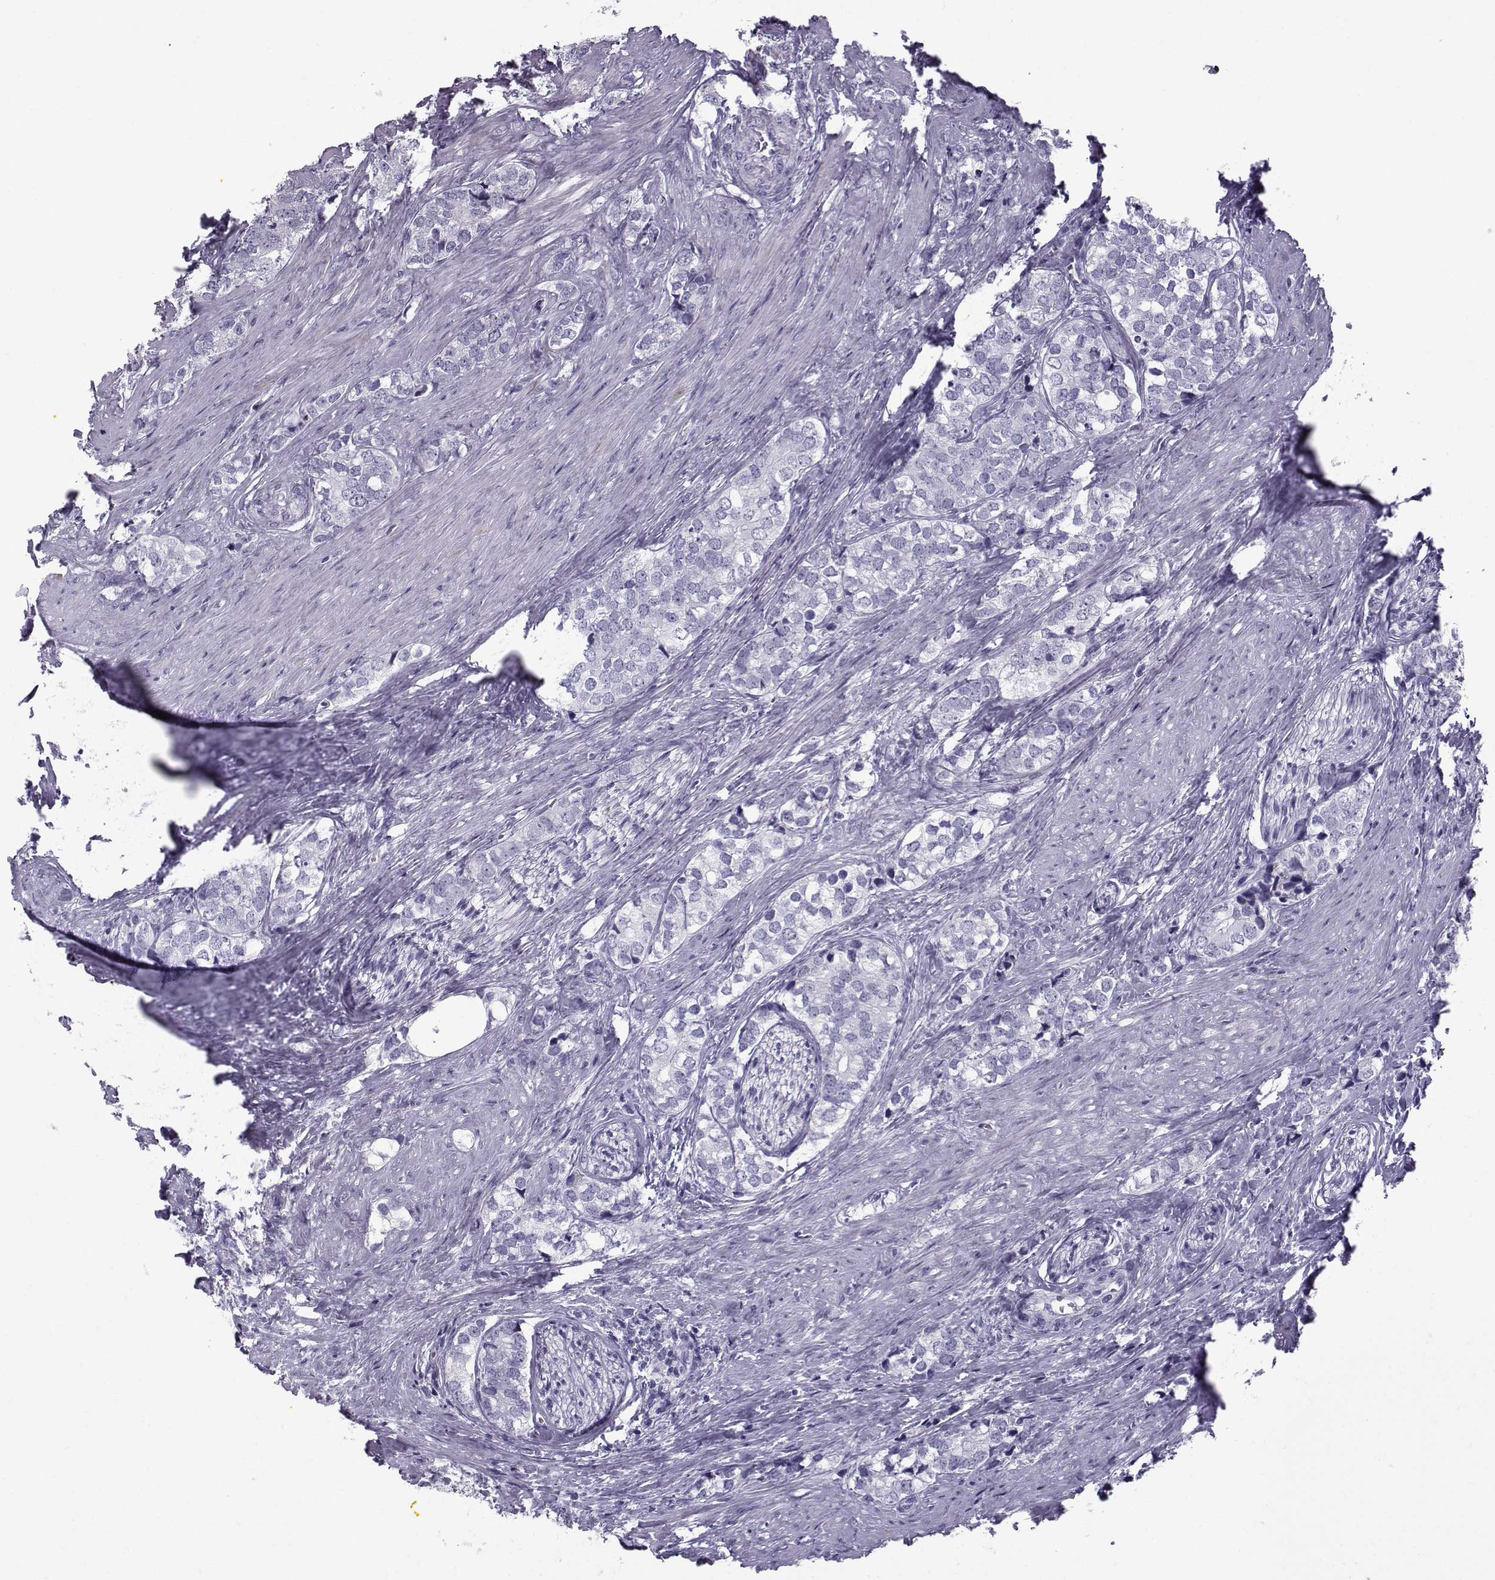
{"staining": {"intensity": "negative", "quantity": "none", "location": "none"}, "tissue": "prostate cancer", "cell_type": "Tumor cells", "image_type": "cancer", "snomed": [{"axis": "morphology", "description": "Adenocarcinoma, NOS"}, {"axis": "topography", "description": "Prostate and seminal vesicle, NOS"}], "caption": "Immunohistochemistry micrograph of human adenocarcinoma (prostate) stained for a protein (brown), which shows no expression in tumor cells.", "gene": "DMRT3", "patient": {"sex": "male", "age": 63}}